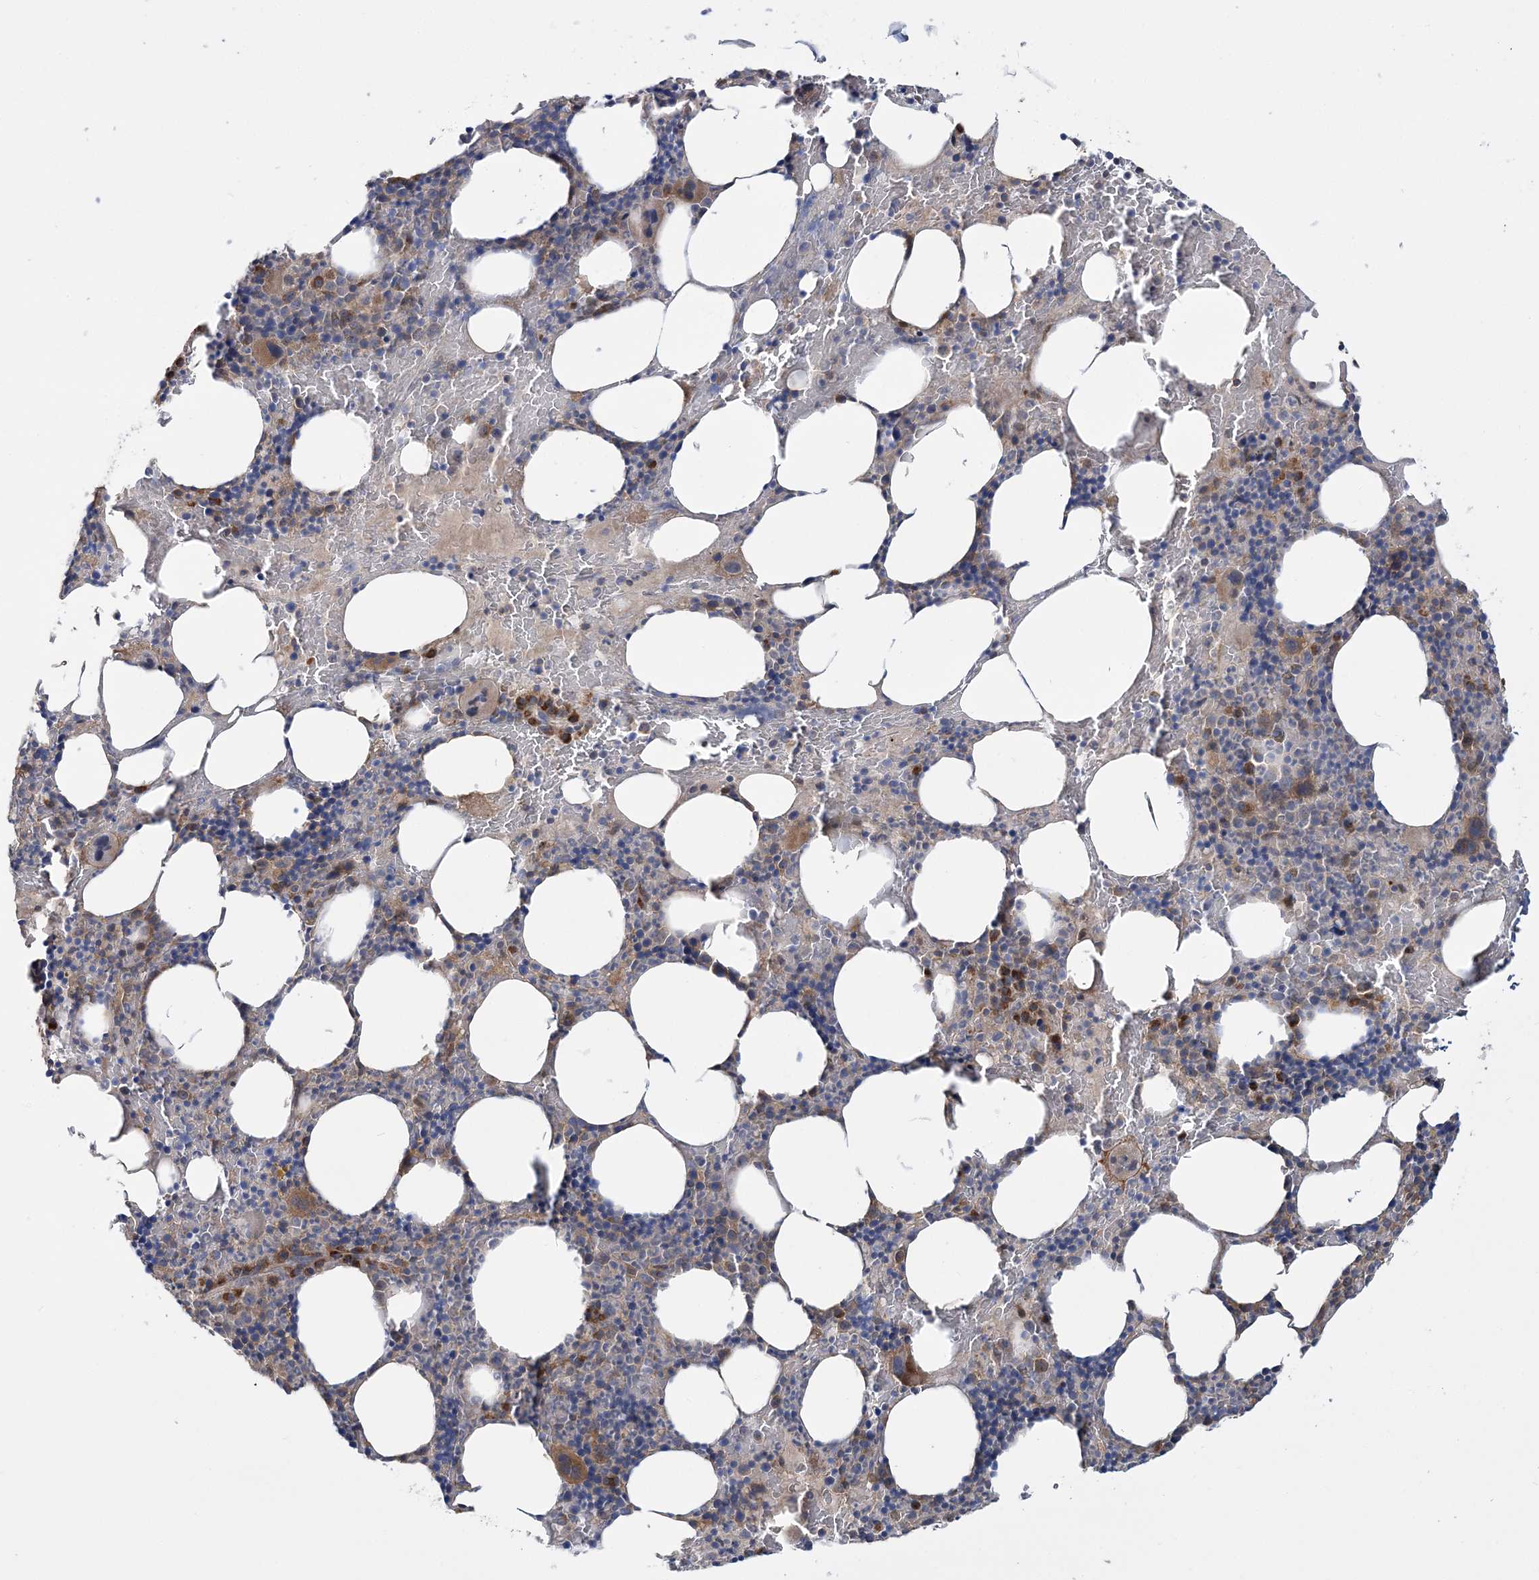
{"staining": {"intensity": "moderate", "quantity": "<25%", "location": "cytoplasmic/membranous"}, "tissue": "bone marrow", "cell_type": "Hematopoietic cells", "image_type": "normal", "snomed": [{"axis": "morphology", "description": "Normal tissue, NOS"}, {"axis": "topography", "description": "Bone marrow"}], "caption": "Normal bone marrow reveals moderate cytoplasmic/membranous expression in about <25% of hematopoietic cells, visualized by immunohistochemistry.", "gene": "MOCS2", "patient": {"sex": "male", "age": 62}}